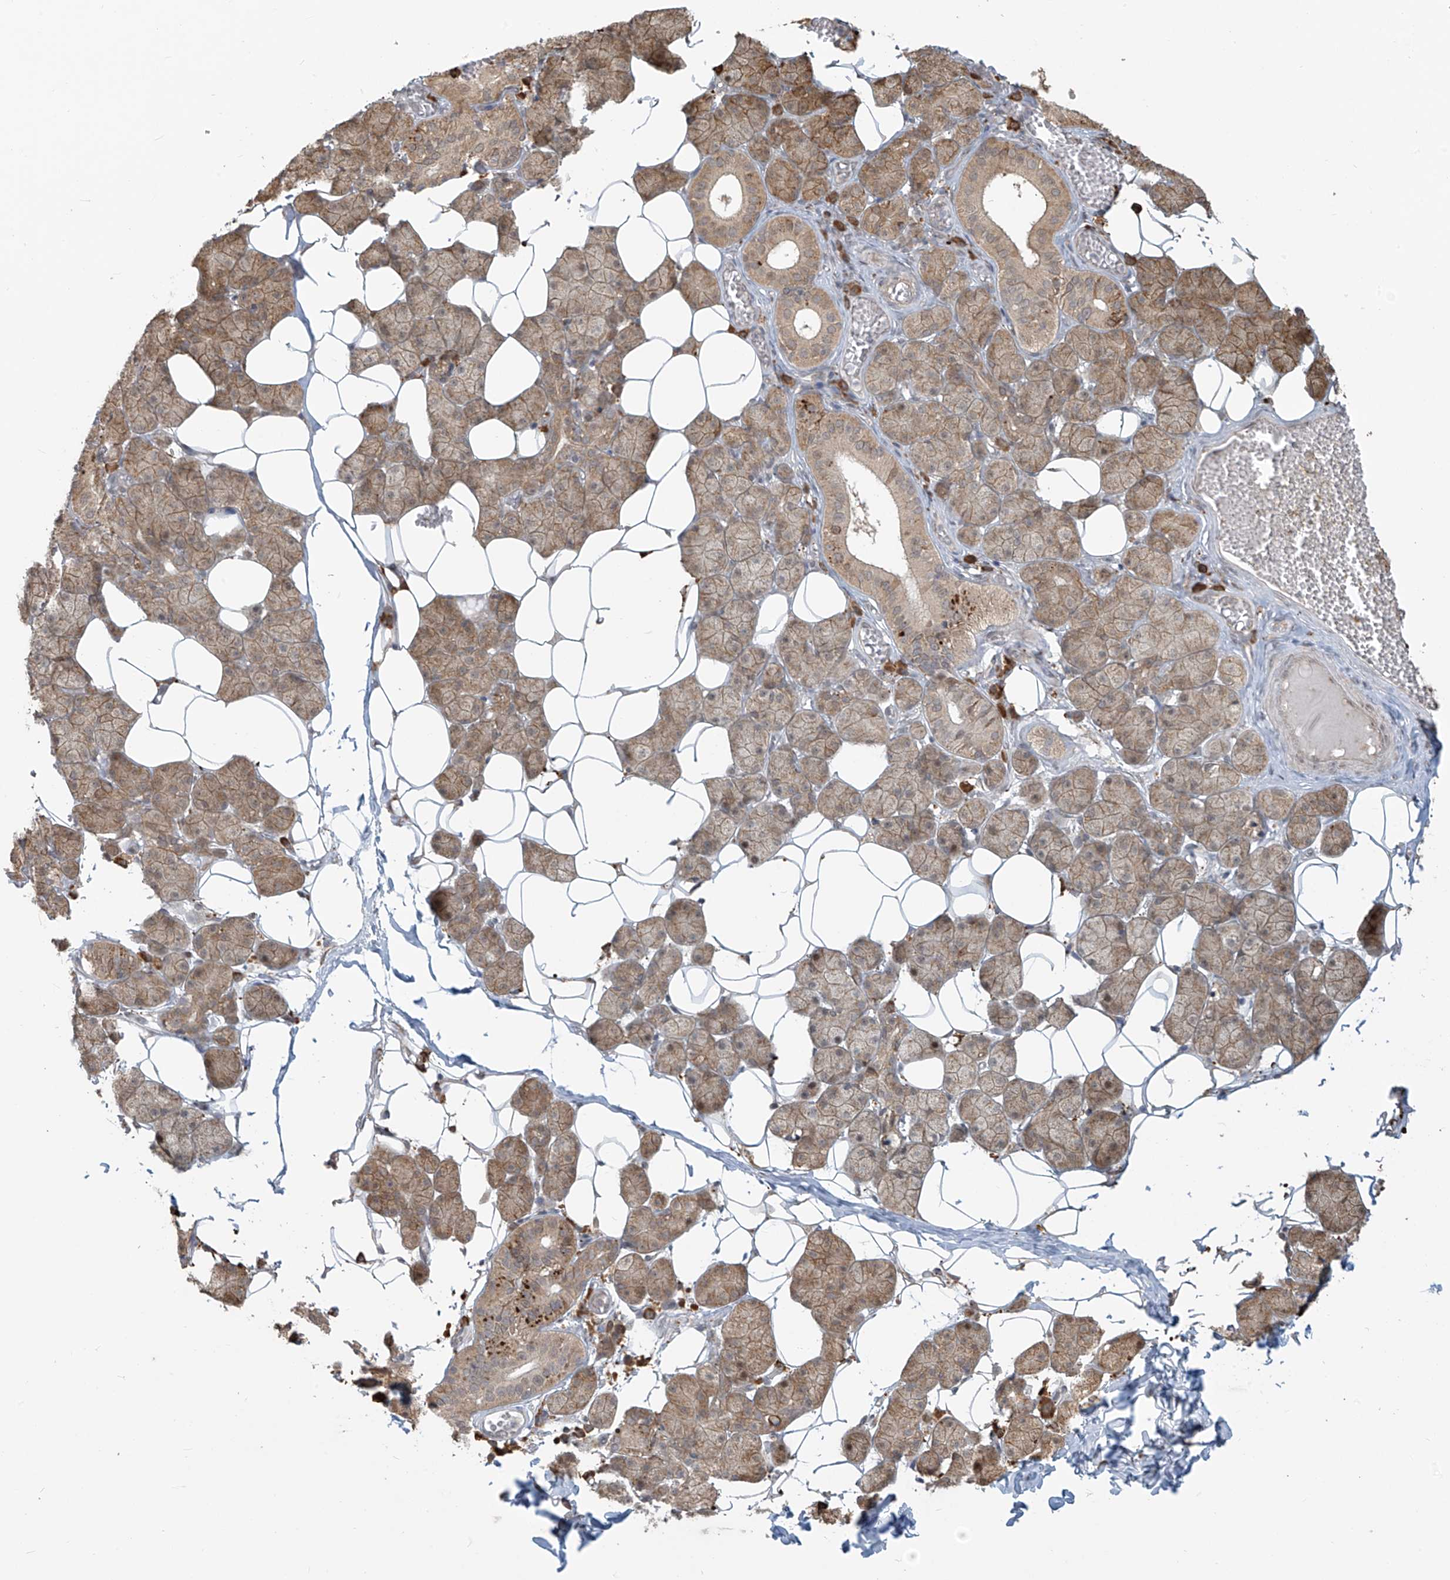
{"staining": {"intensity": "moderate", "quantity": ">75%", "location": "cytoplasmic/membranous"}, "tissue": "salivary gland", "cell_type": "Glandular cells", "image_type": "normal", "snomed": [{"axis": "morphology", "description": "Normal tissue, NOS"}, {"axis": "topography", "description": "Salivary gland"}], "caption": "Immunohistochemical staining of unremarkable salivary gland demonstrates >75% levels of moderate cytoplasmic/membranous protein positivity in approximately >75% of glandular cells. (Brightfield microscopy of DAB IHC at high magnification).", "gene": "PLEKHM3", "patient": {"sex": "female", "age": 33}}